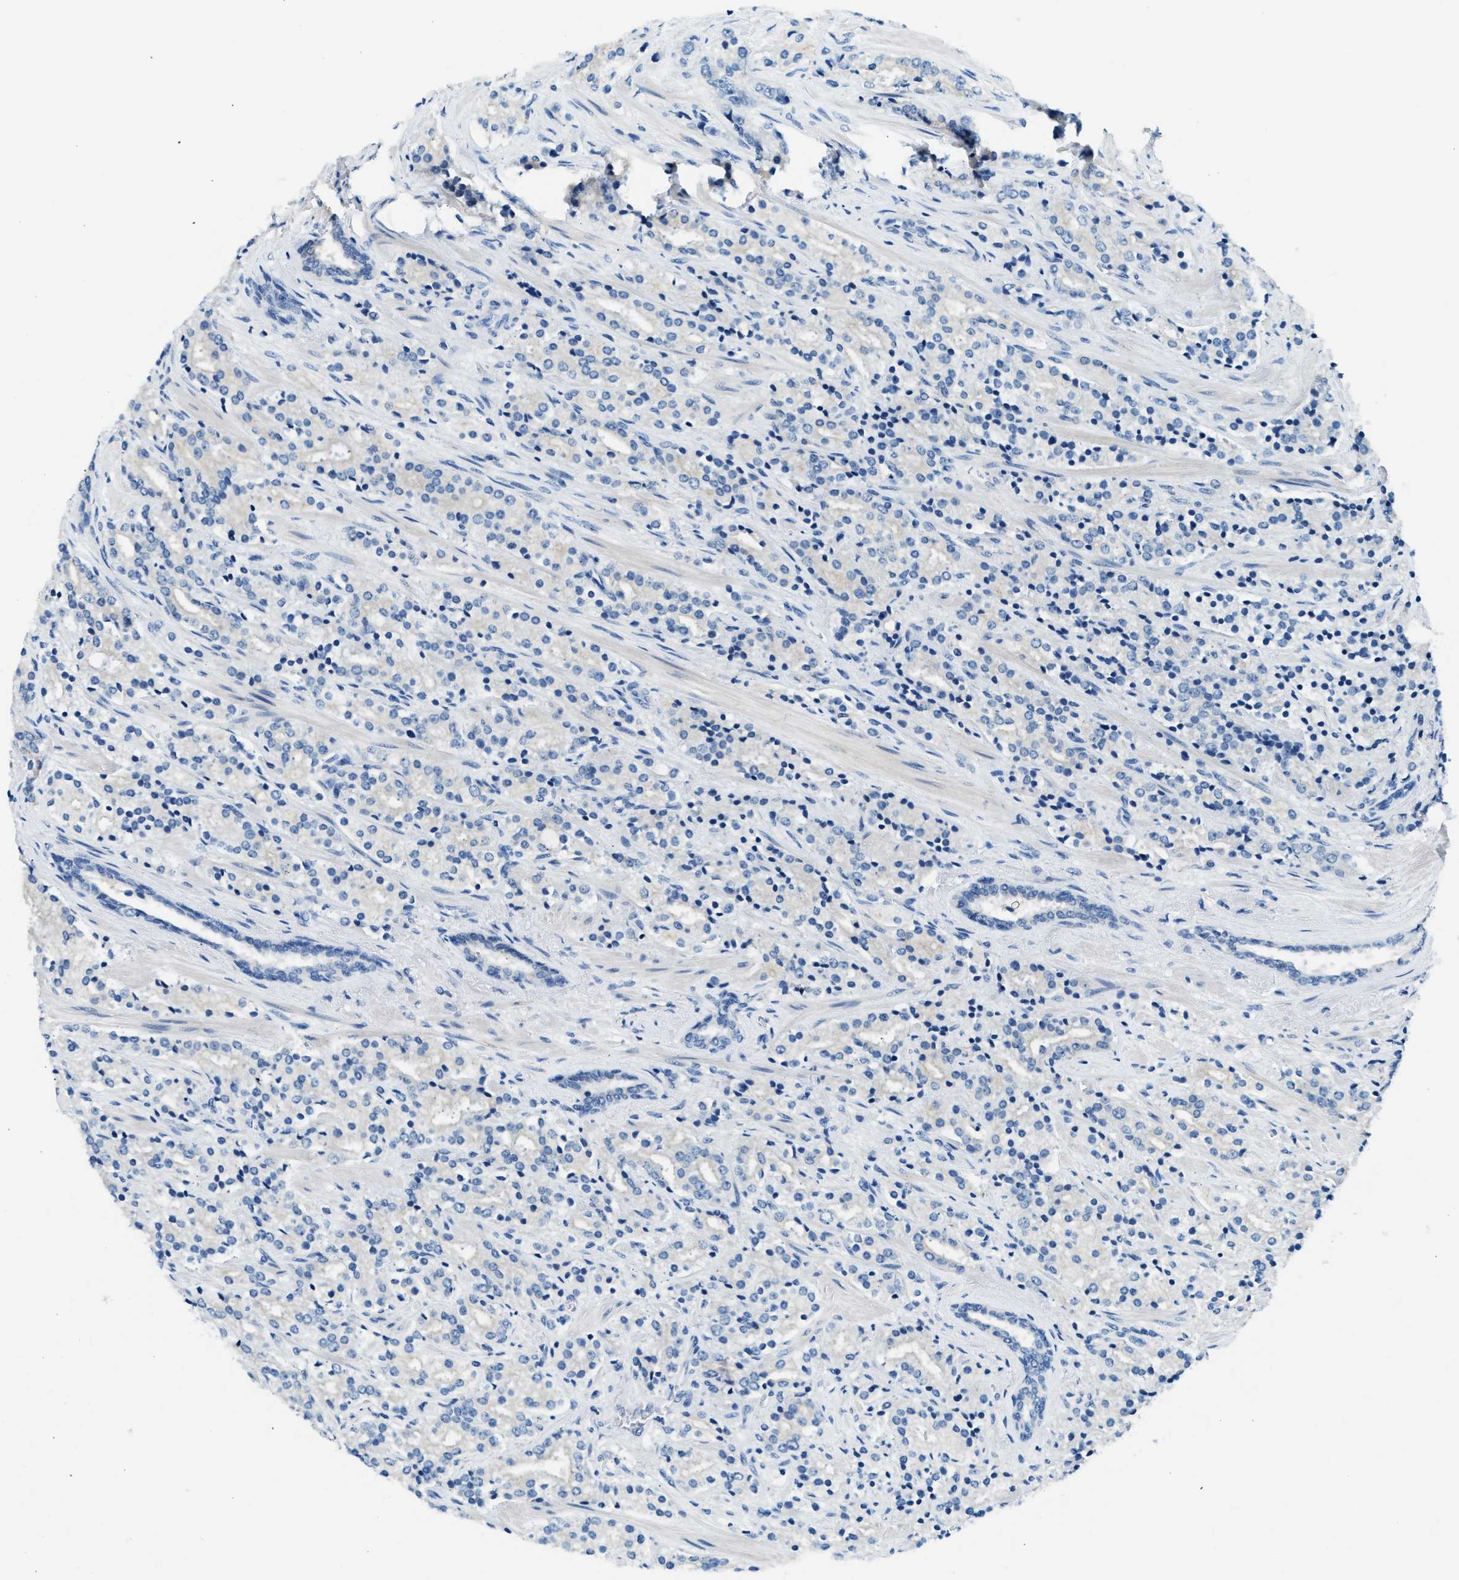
{"staining": {"intensity": "negative", "quantity": "none", "location": "none"}, "tissue": "prostate cancer", "cell_type": "Tumor cells", "image_type": "cancer", "snomed": [{"axis": "morphology", "description": "Adenocarcinoma, High grade"}, {"axis": "topography", "description": "Prostate"}], "caption": "Immunohistochemistry histopathology image of human adenocarcinoma (high-grade) (prostate) stained for a protein (brown), which reveals no staining in tumor cells. (Brightfield microscopy of DAB (3,3'-diaminobenzidine) immunohistochemistry (IHC) at high magnification).", "gene": "CLDN18", "patient": {"sex": "male", "age": 71}}